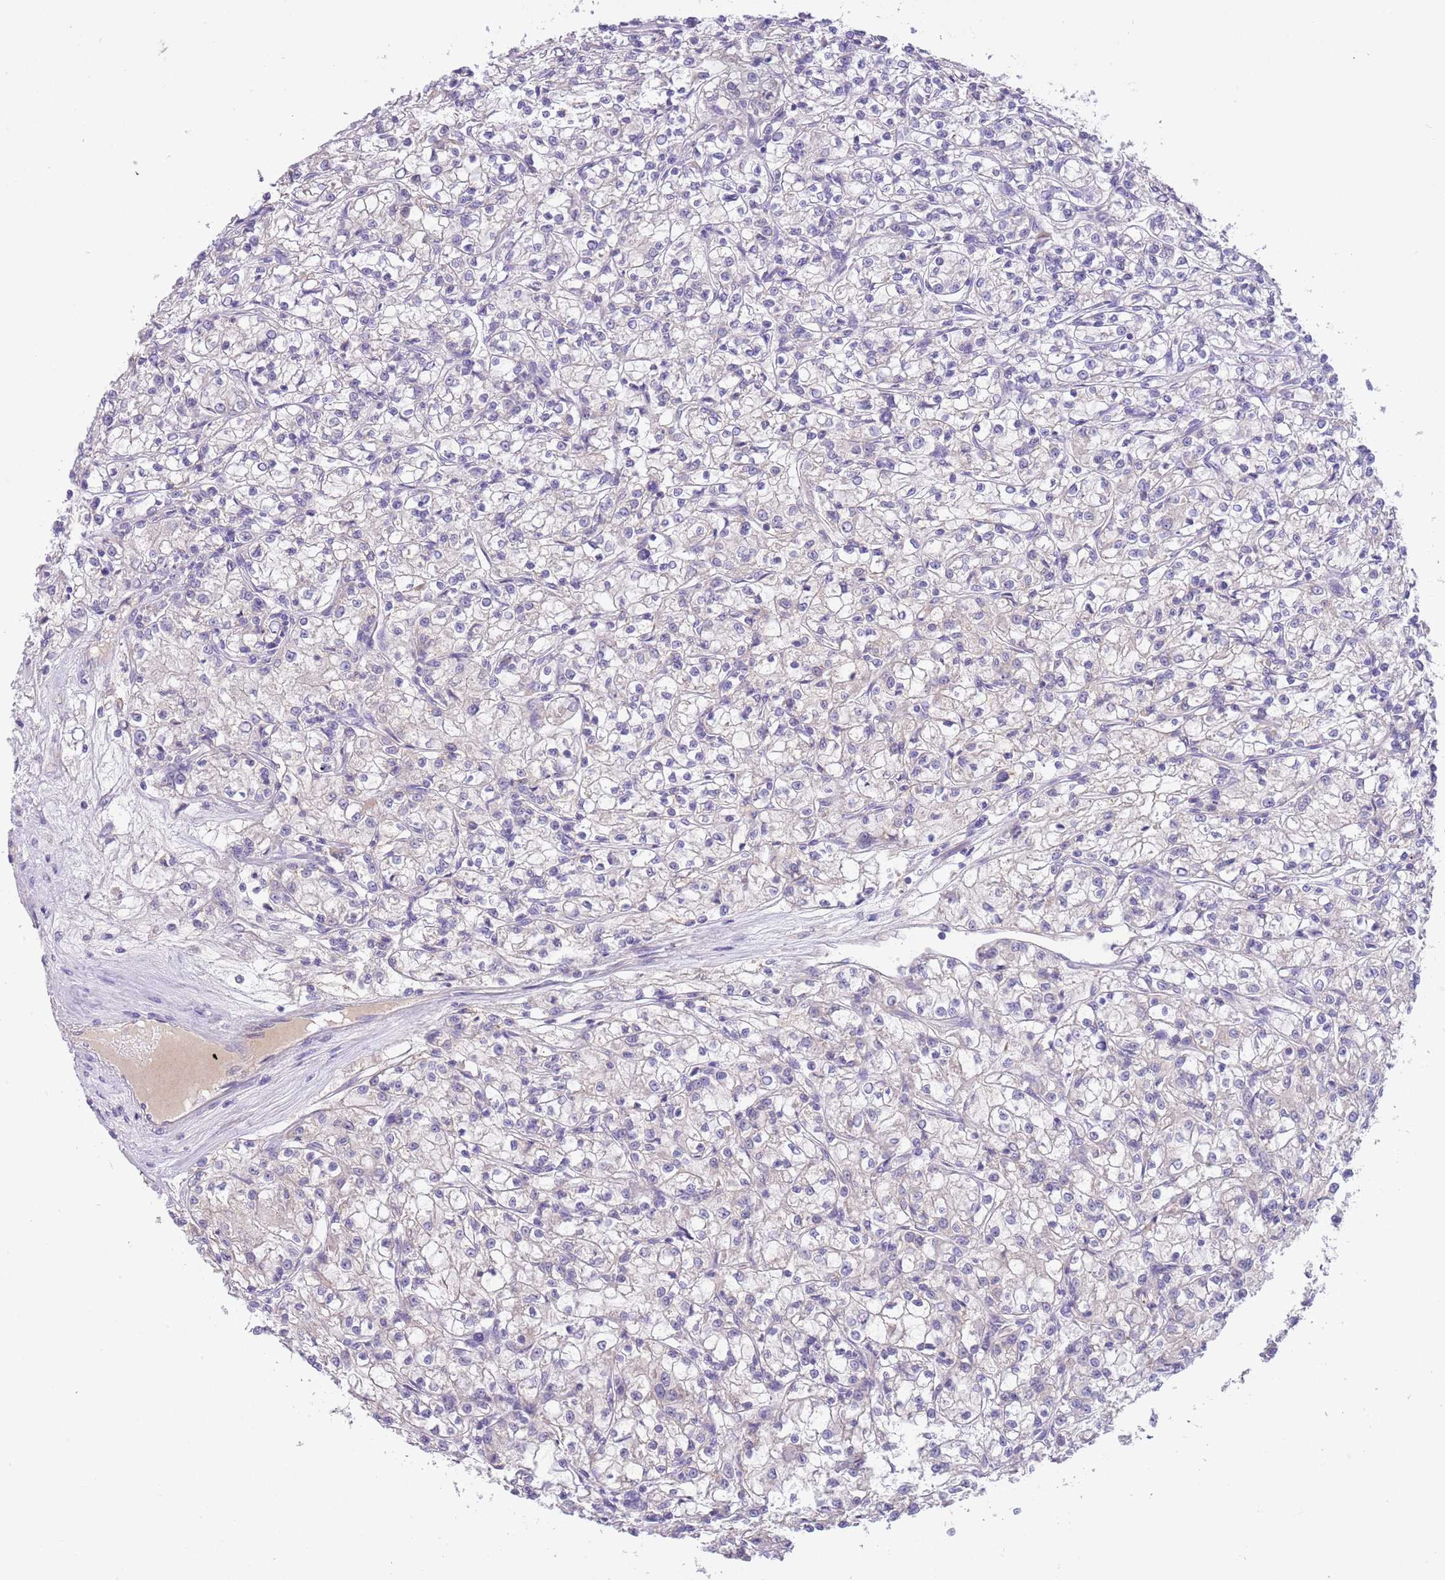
{"staining": {"intensity": "negative", "quantity": "none", "location": "none"}, "tissue": "renal cancer", "cell_type": "Tumor cells", "image_type": "cancer", "snomed": [{"axis": "morphology", "description": "Adenocarcinoma, NOS"}, {"axis": "topography", "description": "Kidney"}], "caption": "The image demonstrates no significant staining in tumor cells of adenocarcinoma (renal).", "gene": "CFAP73", "patient": {"sex": "female", "age": 59}}